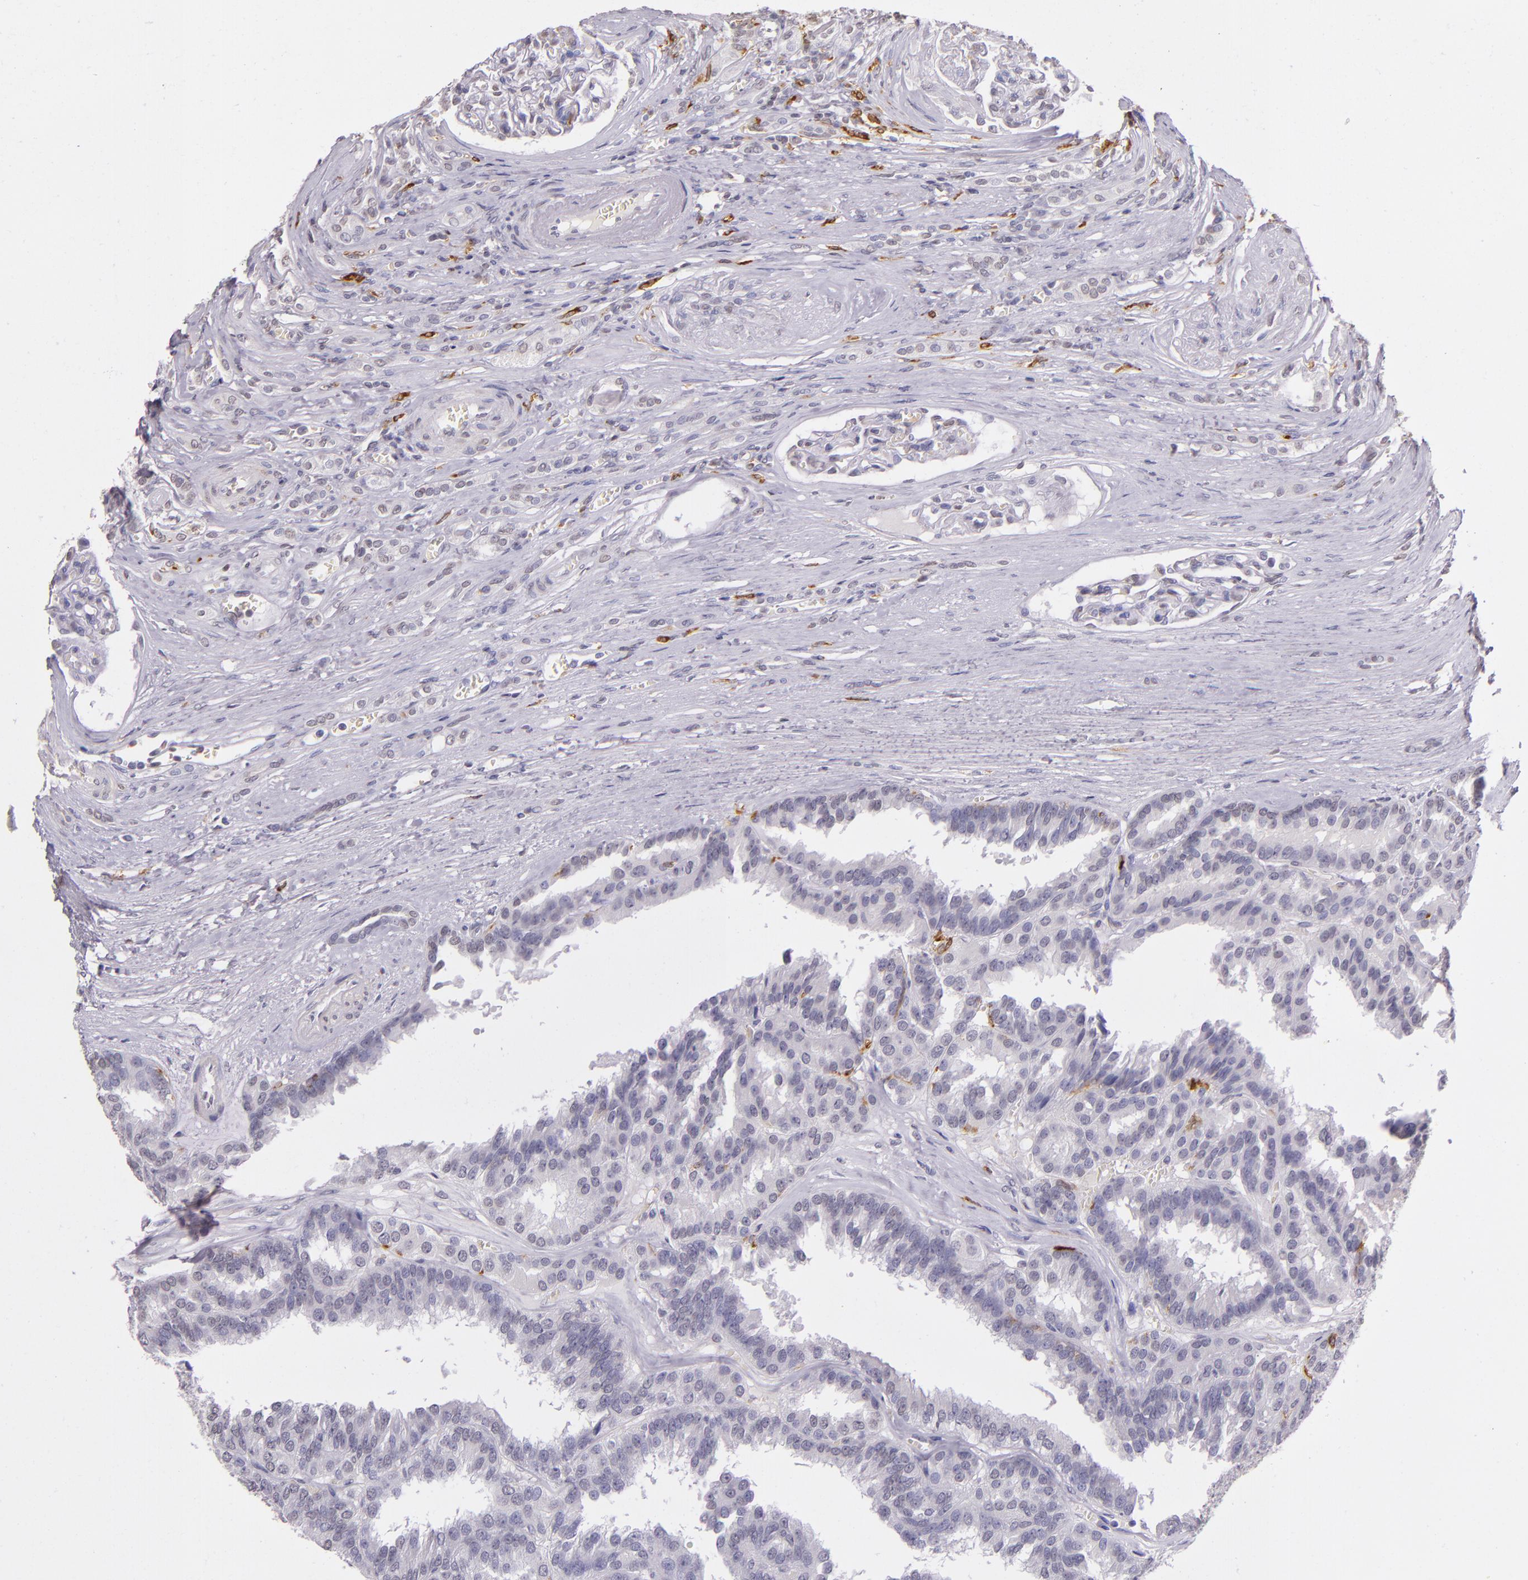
{"staining": {"intensity": "negative", "quantity": "none", "location": "none"}, "tissue": "renal cancer", "cell_type": "Tumor cells", "image_type": "cancer", "snomed": [{"axis": "morphology", "description": "Adenocarcinoma, NOS"}, {"axis": "topography", "description": "Kidney"}], "caption": "An image of human adenocarcinoma (renal) is negative for staining in tumor cells. (DAB (3,3'-diaminobenzidine) immunohistochemistry with hematoxylin counter stain).", "gene": "RTN1", "patient": {"sex": "male", "age": 46}}